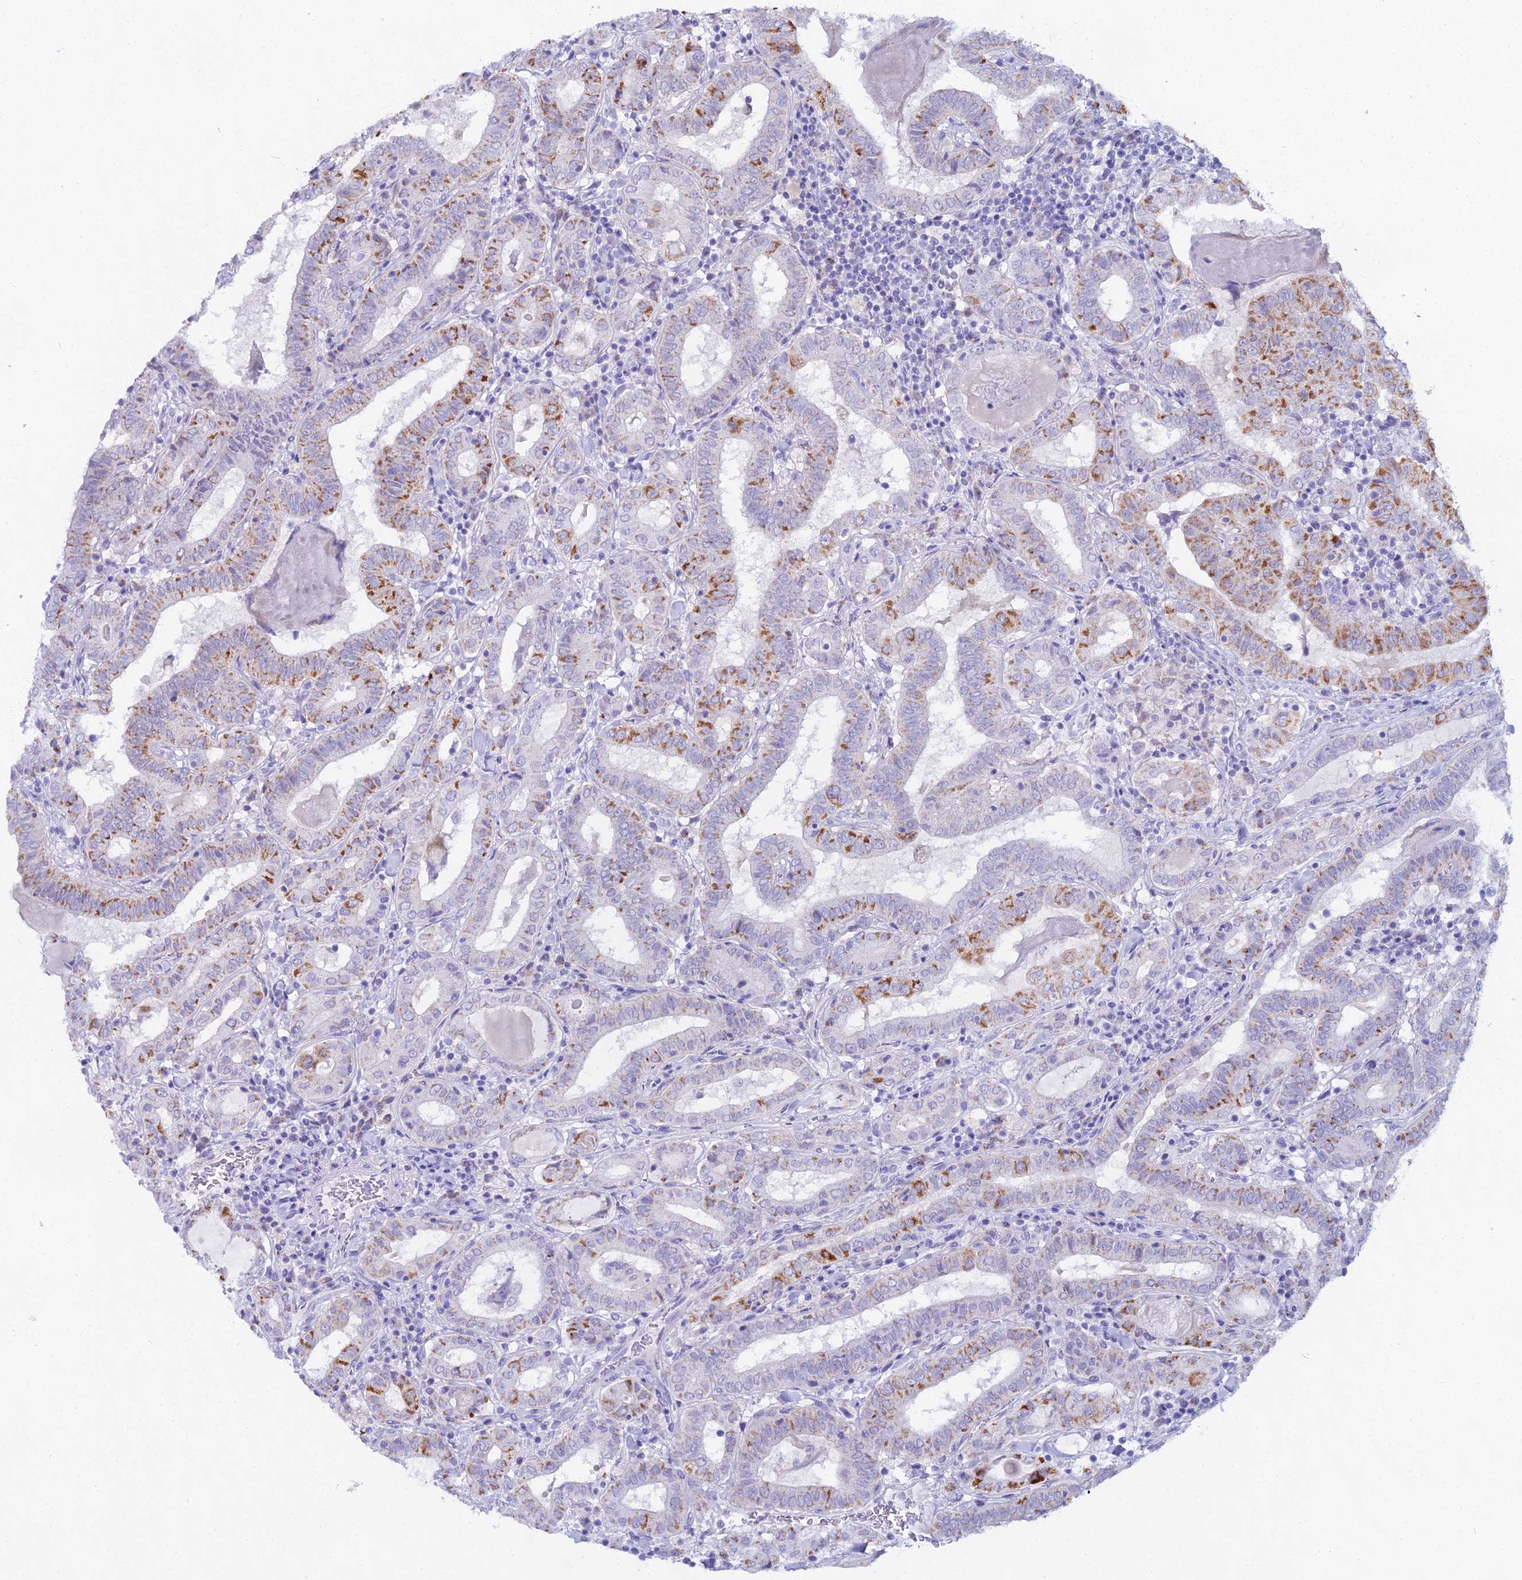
{"staining": {"intensity": "moderate", "quantity": "25%-75%", "location": "cytoplasmic/membranous"}, "tissue": "thyroid cancer", "cell_type": "Tumor cells", "image_type": "cancer", "snomed": [{"axis": "morphology", "description": "Papillary adenocarcinoma, NOS"}, {"axis": "topography", "description": "Thyroid gland"}], "caption": "The image reveals immunohistochemical staining of thyroid cancer (papillary adenocarcinoma). There is moderate cytoplasmic/membranous expression is identified in about 25%-75% of tumor cells.", "gene": "CGB2", "patient": {"sex": "female", "age": 72}}